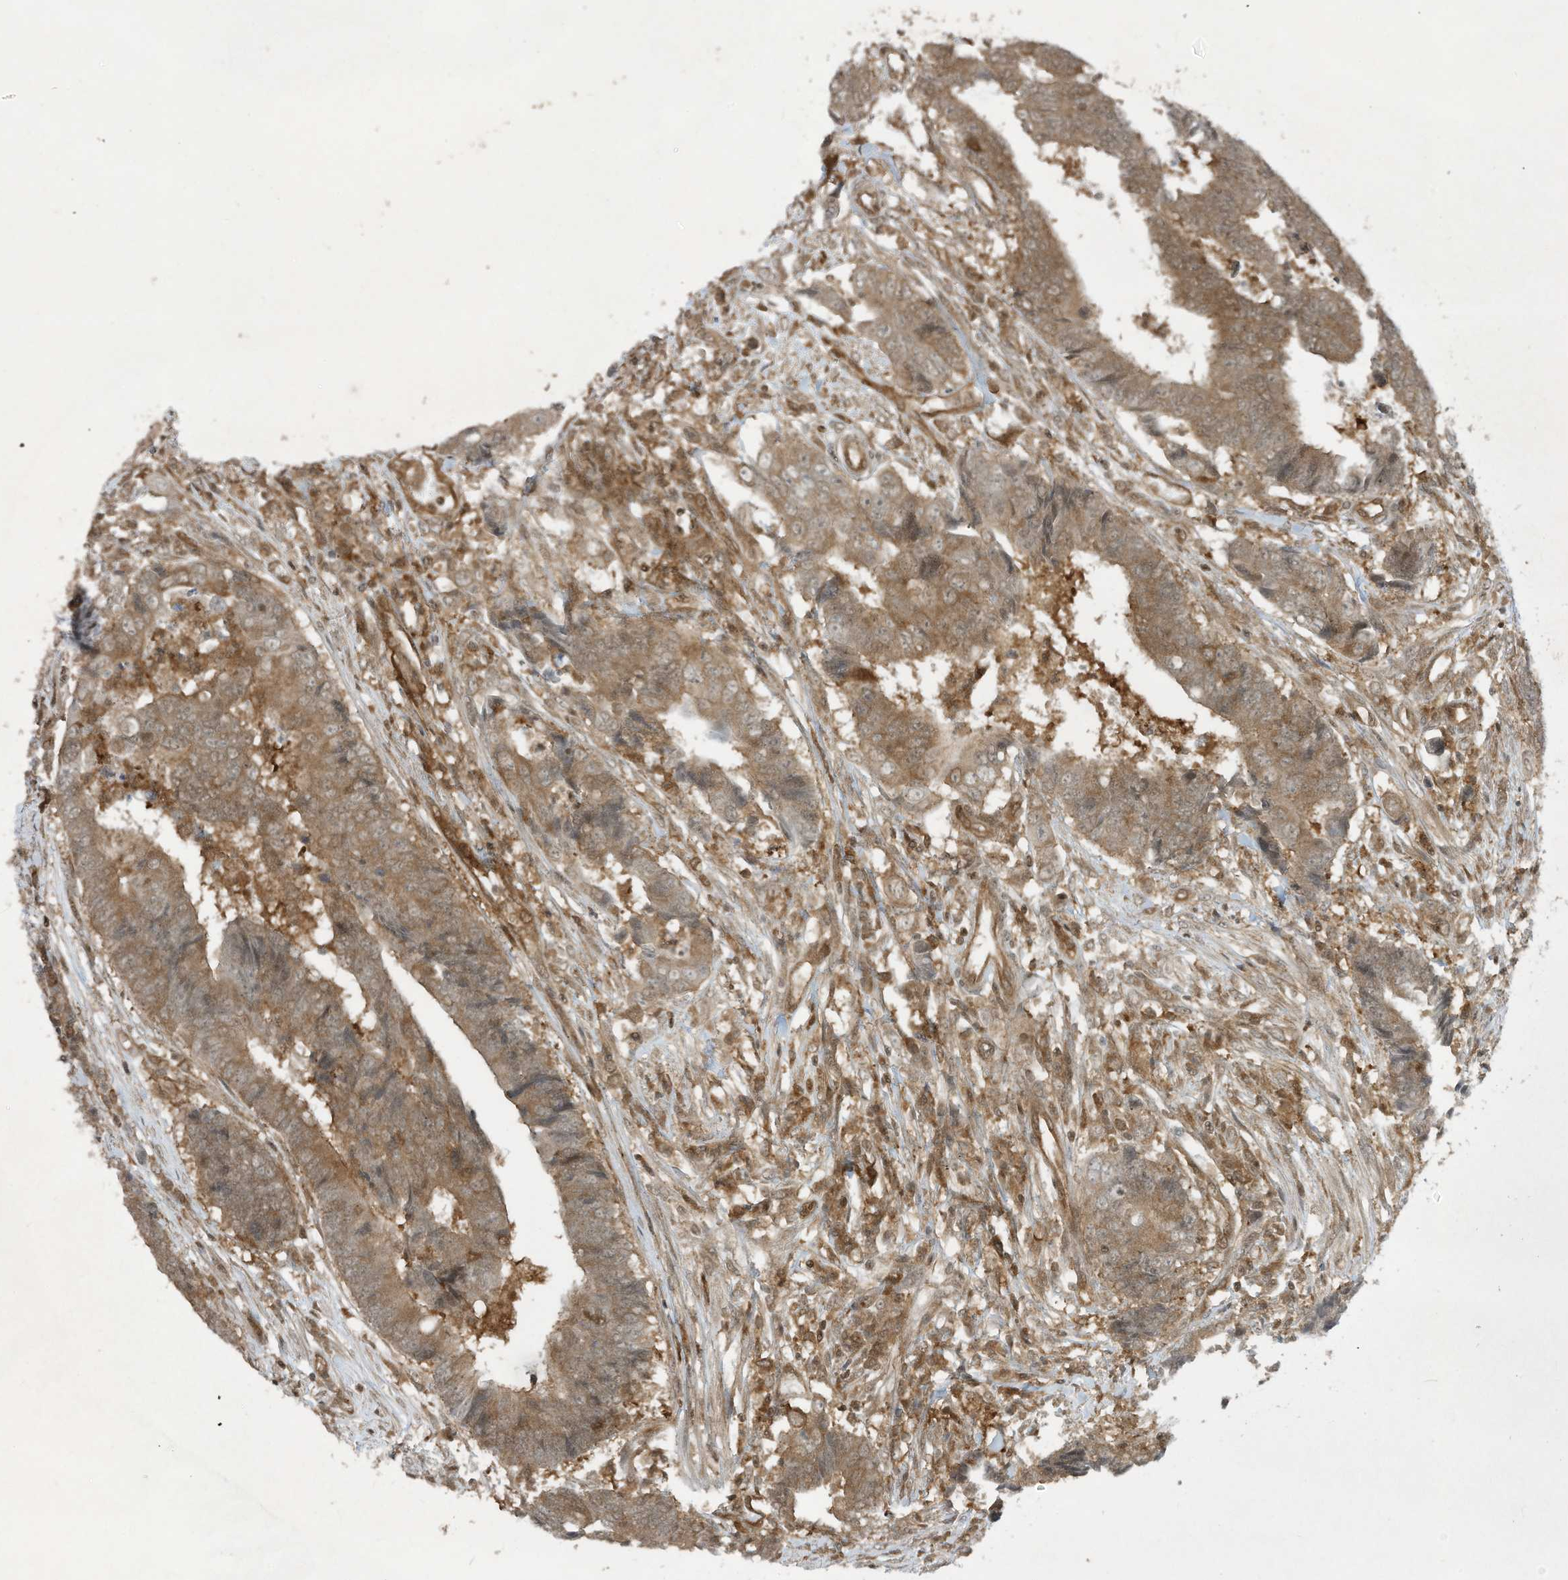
{"staining": {"intensity": "moderate", "quantity": ">75%", "location": "cytoplasmic/membranous"}, "tissue": "colorectal cancer", "cell_type": "Tumor cells", "image_type": "cancer", "snomed": [{"axis": "morphology", "description": "Adenocarcinoma, NOS"}, {"axis": "topography", "description": "Rectum"}], "caption": "Immunohistochemical staining of human colorectal adenocarcinoma shows medium levels of moderate cytoplasmic/membranous expression in approximately >75% of tumor cells. (Stains: DAB in brown, nuclei in blue, Microscopy: brightfield microscopy at high magnification).", "gene": "CERT1", "patient": {"sex": "male", "age": 84}}